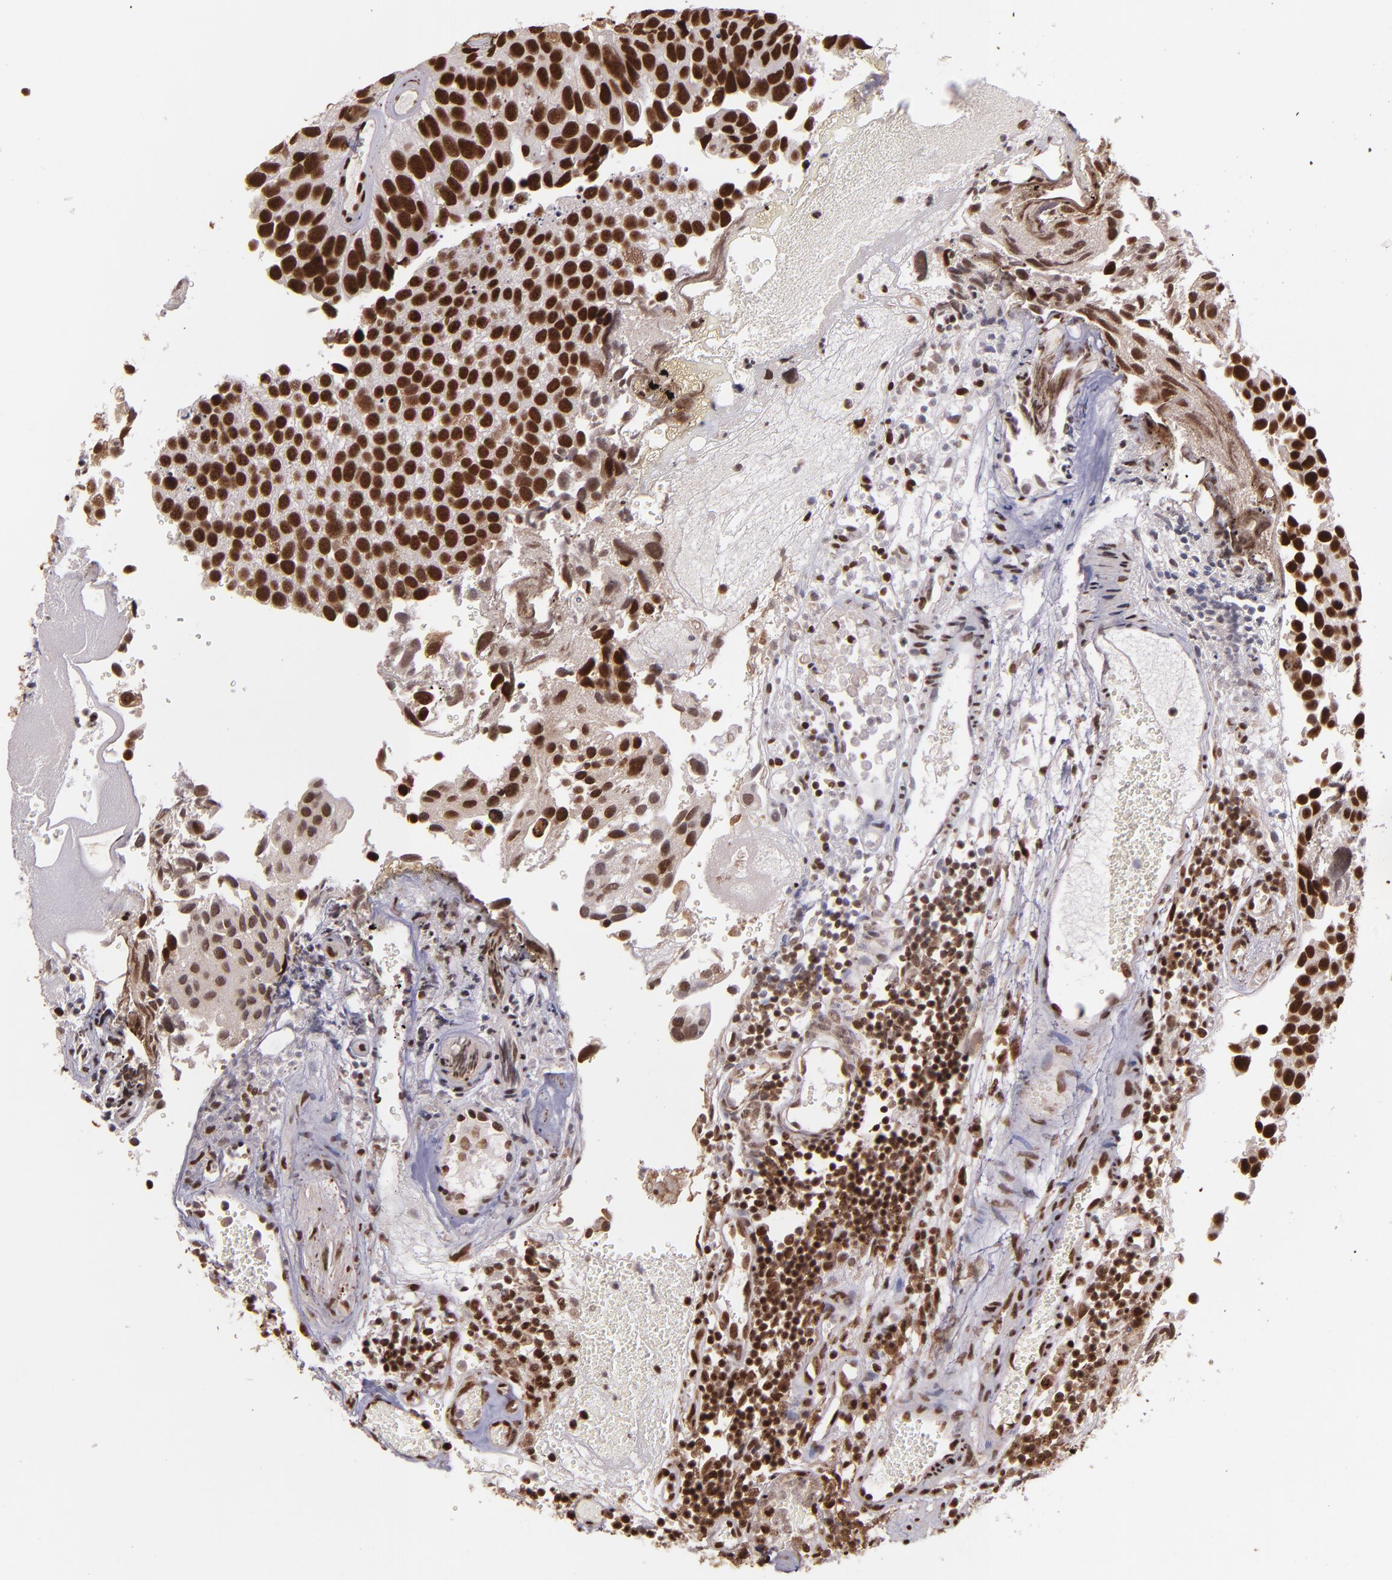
{"staining": {"intensity": "strong", "quantity": ">75%", "location": "nuclear"}, "tissue": "urothelial cancer", "cell_type": "Tumor cells", "image_type": "cancer", "snomed": [{"axis": "morphology", "description": "Urothelial carcinoma, High grade"}, {"axis": "topography", "description": "Urinary bladder"}], "caption": "Immunohistochemistry (DAB (3,3'-diaminobenzidine)) staining of urothelial carcinoma (high-grade) exhibits strong nuclear protein positivity in about >75% of tumor cells. Nuclei are stained in blue.", "gene": "PQBP1", "patient": {"sex": "male", "age": 72}}